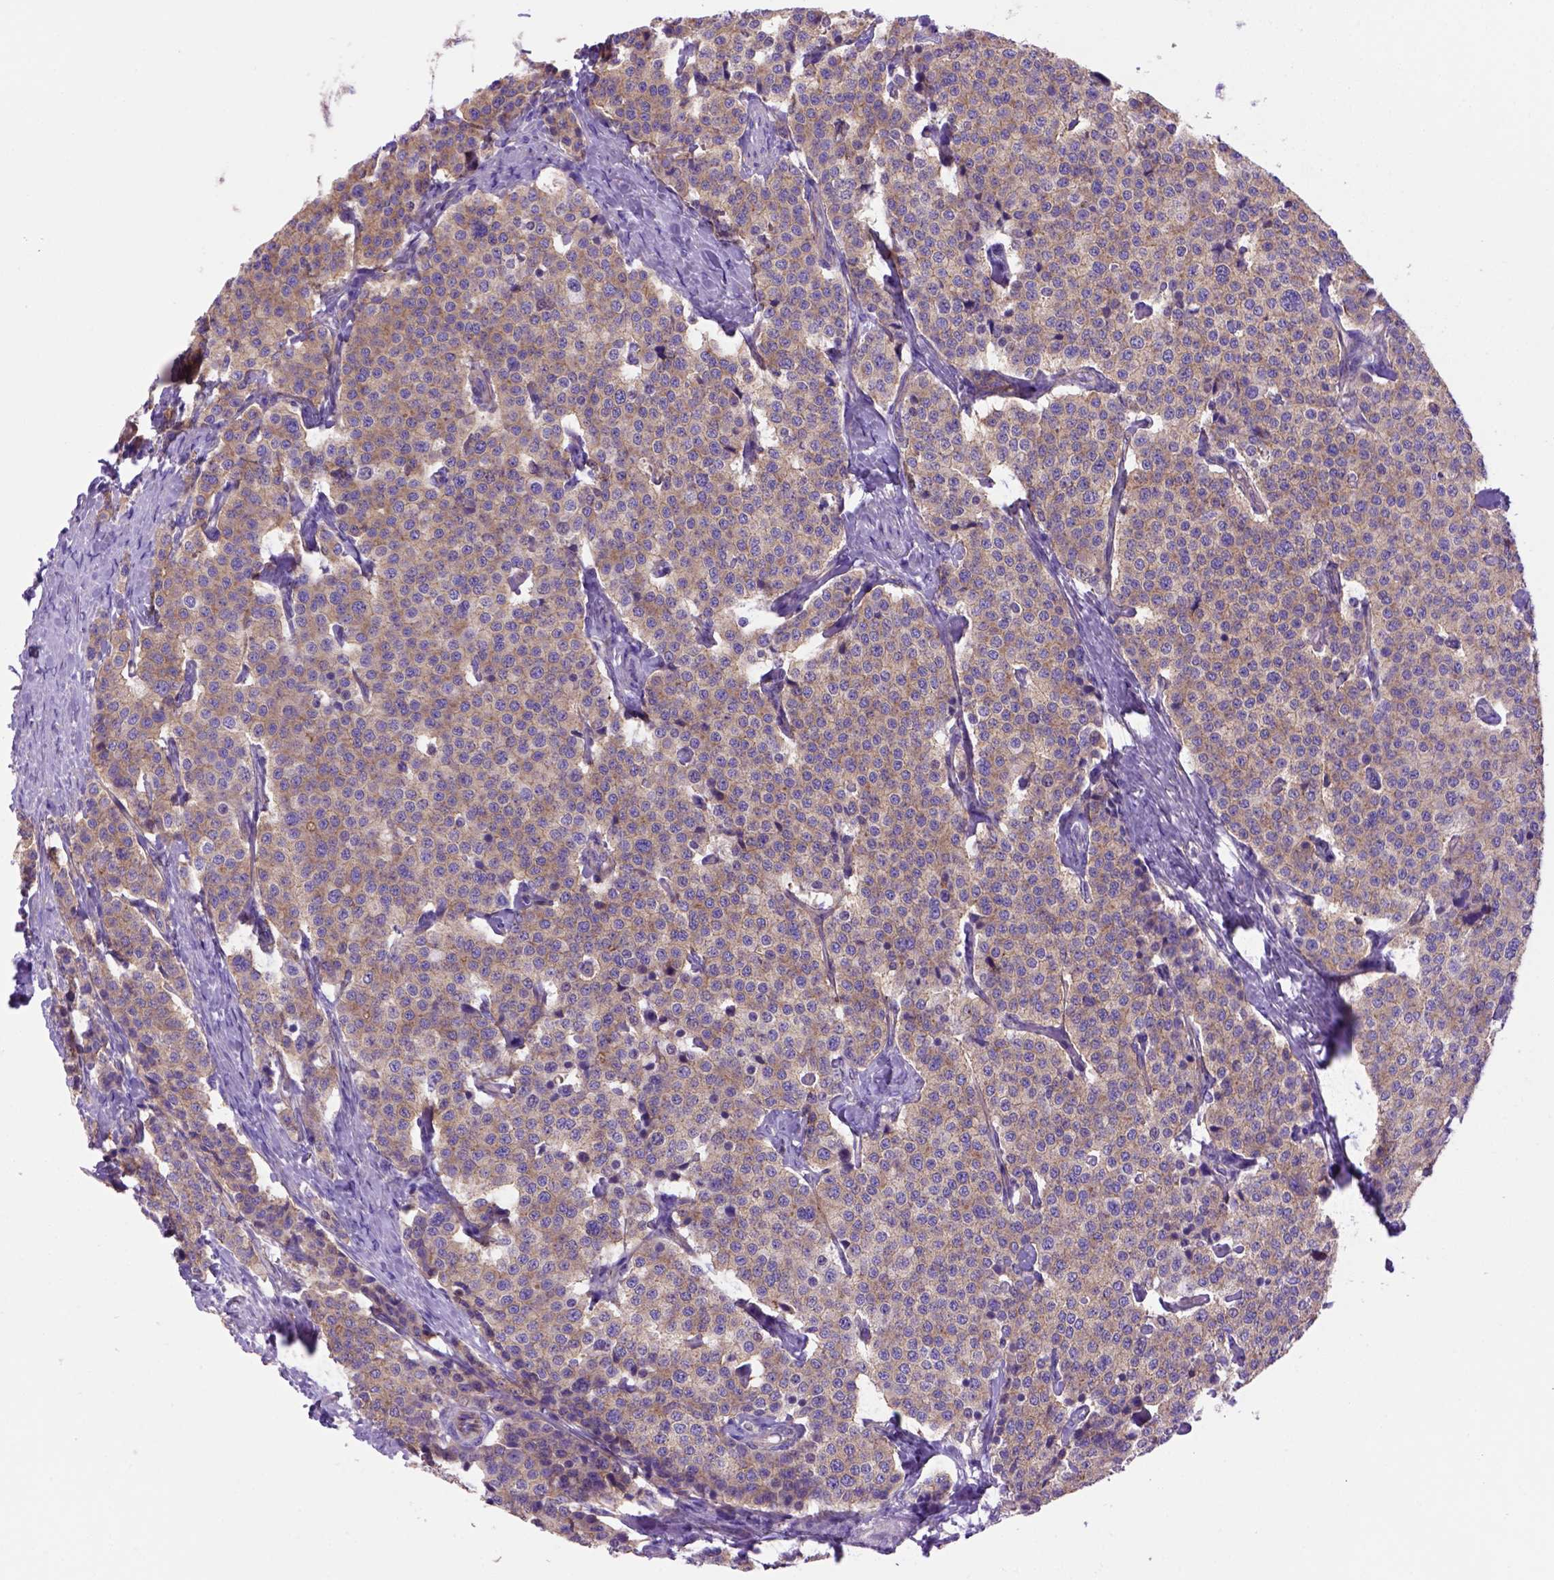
{"staining": {"intensity": "moderate", "quantity": ">75%", "location": "cytoplasmic/membranous"}, "tissue": "carcinoid", "cell_type": "Tumor cells", "image_type": "cancer", "snomed": [{"axis": "morphology", "description": "Carcinoid, malignant, NOS"}, {"axis": "topography", "description": "Small intestine"}], "caption": "The histopathology image demonstrates immunohistochemical staining of carcinoid. There is moderate cytoplasmic/membranous expression is seen in about >75% of tumor cells.", "gene": "PEX12", "patient": {"sex": "female", "age": 58}}